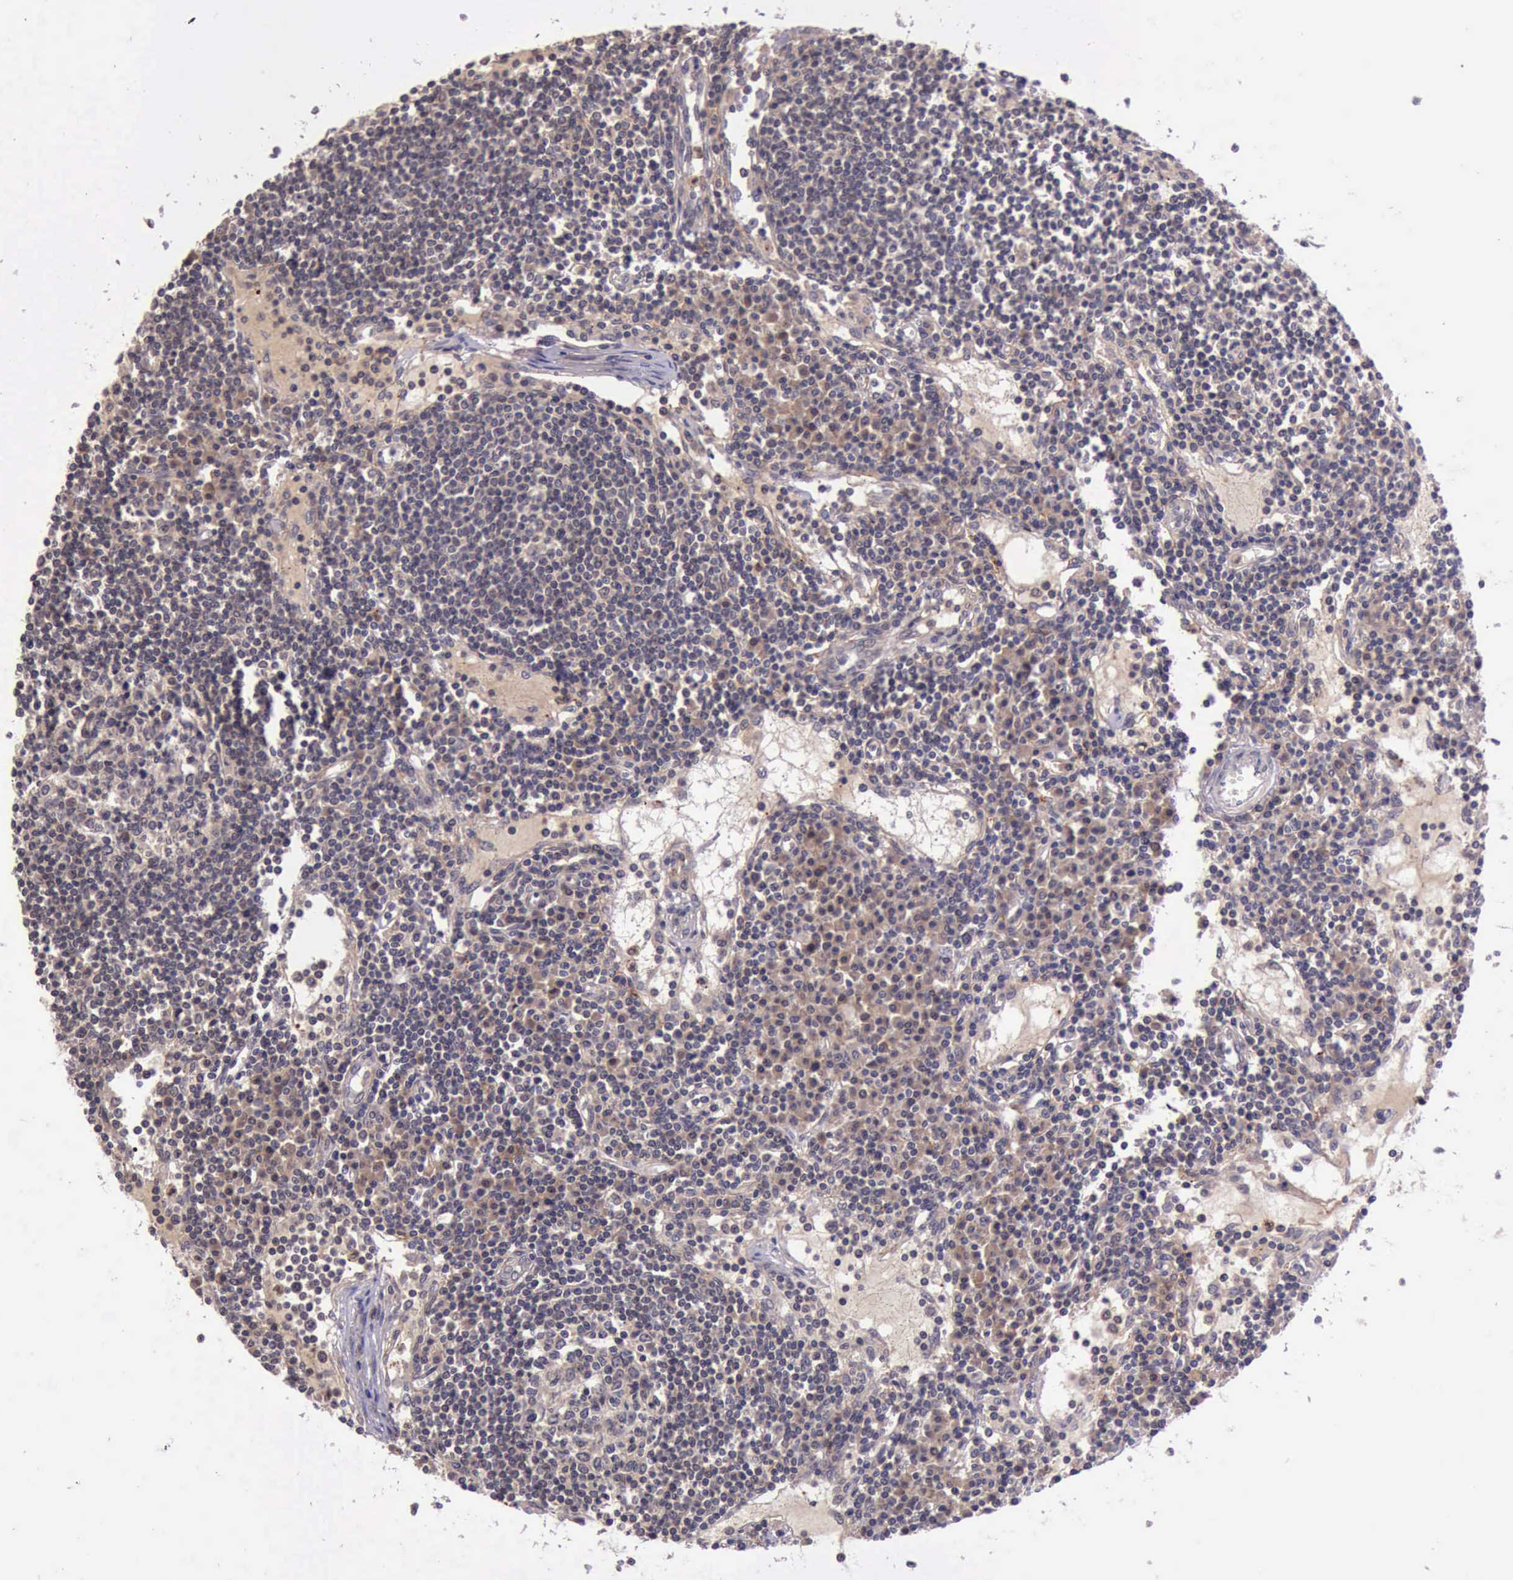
{"staining": {"intensity": "negative", "quantity": "none", "location": "none"}, "tissue": "lymph node", "cell_type": "Germinal center cells", "image_type": "normal", "snomed": [{"axis": "morphology", "description": "Normal tissue, NOS"}, {"axis": "topography", "description": "Lymph node"}], "caption": "Immunohistochemistry (IHC) of unremarkable lymph node demonstrates no staining in germinal center cells.", "gene": "PRICKLE3", "patient": {"sex": "female", "age": 62}}